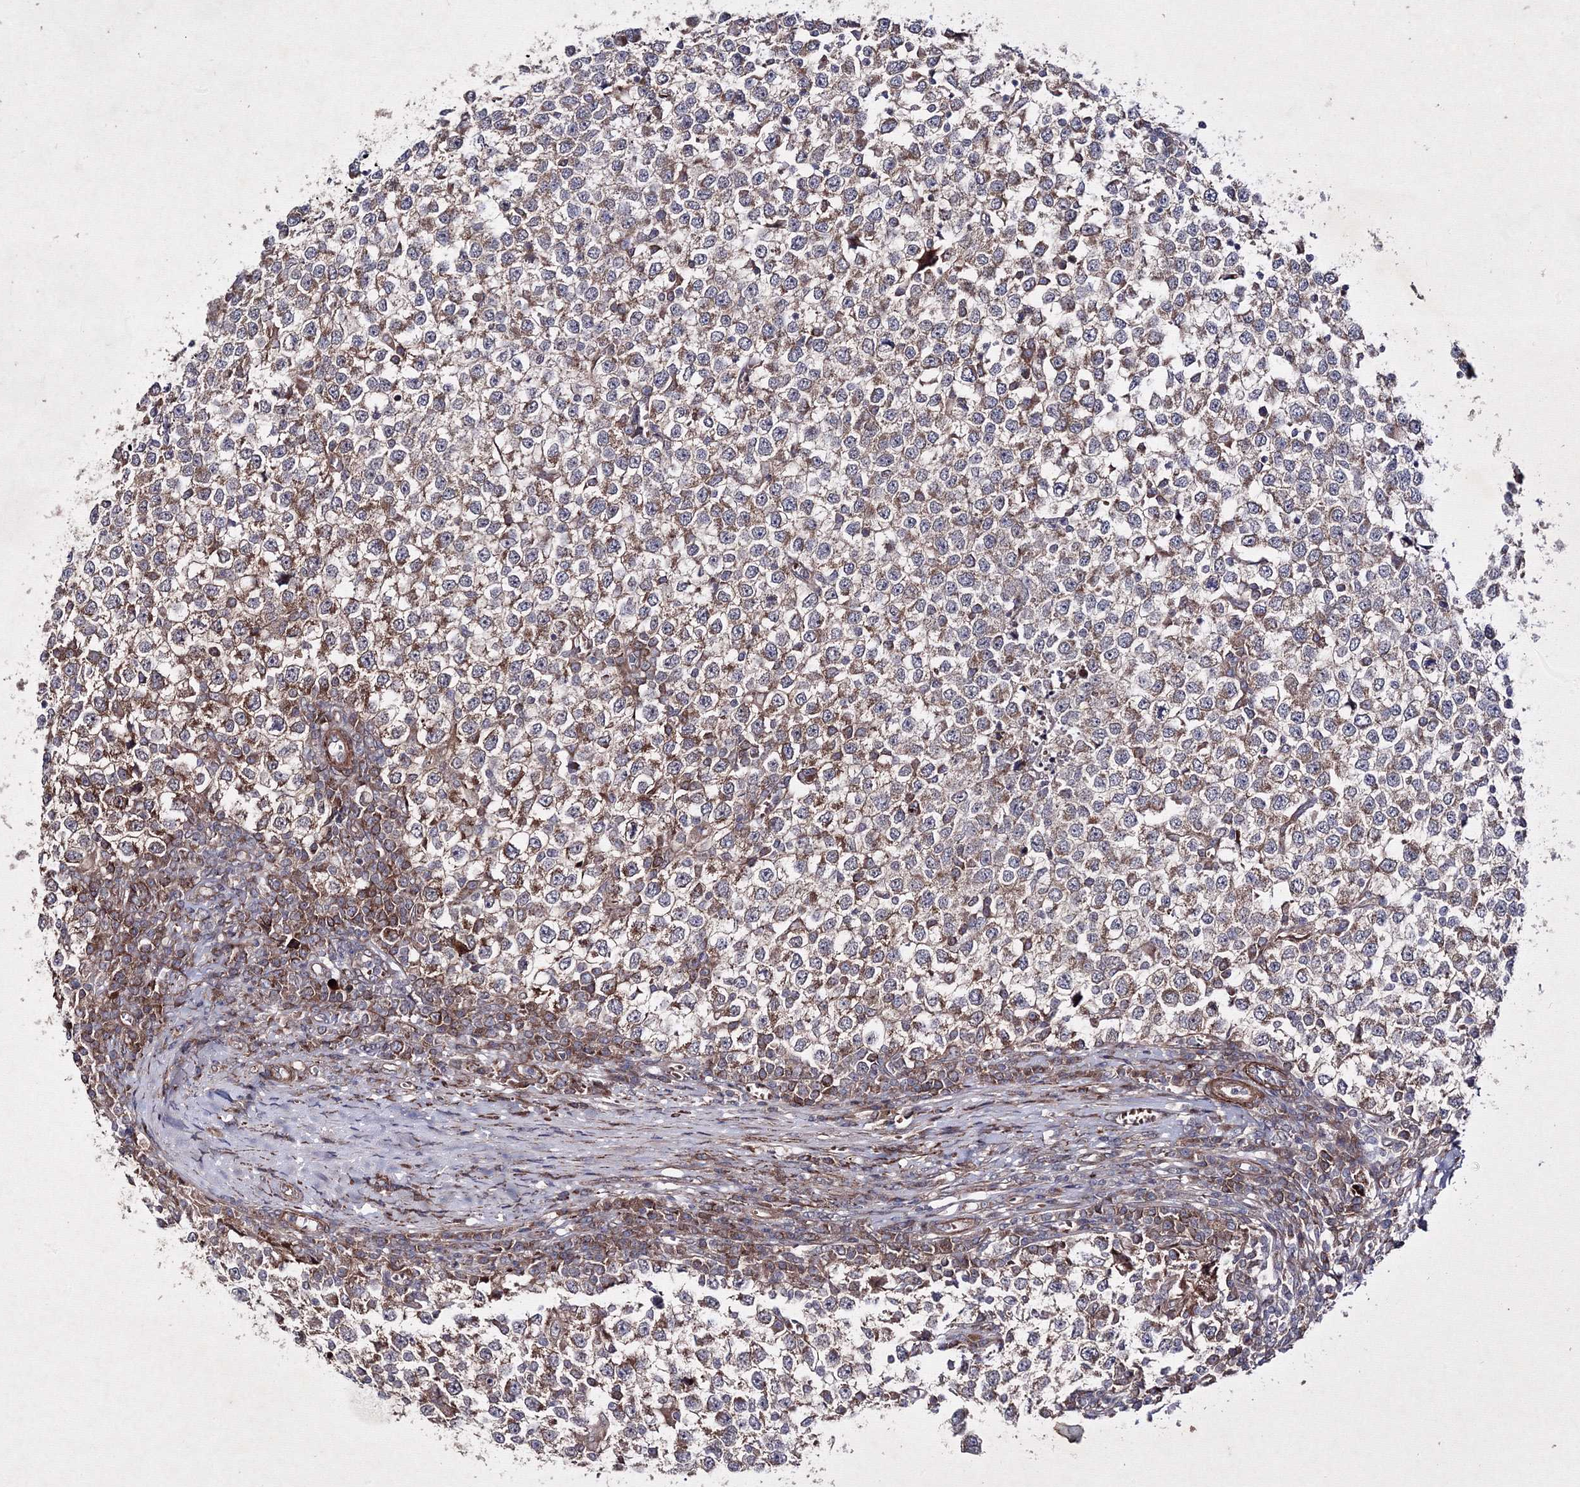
{"staining": {"intensity": "weak", "quantity": ">75%", "location": "cytoplasmic/membranous"}, "tissue": "testis cancer", "cell_type": "Tumor cells", "image_type": "cancer", "snomed": [{"axis": "morphology", "description": "Seminoma, NOS"}, {"axis": "topography", "description": "Testis"}], "caption": "IHC image of seminoma (testis) stained for a protein (brown), which displays low levels of weak cytoplasmic/membranous expression in about >75% of tumor cells.", "gene": "GFM1", "patient": {"sex": "male", "age": 65}}